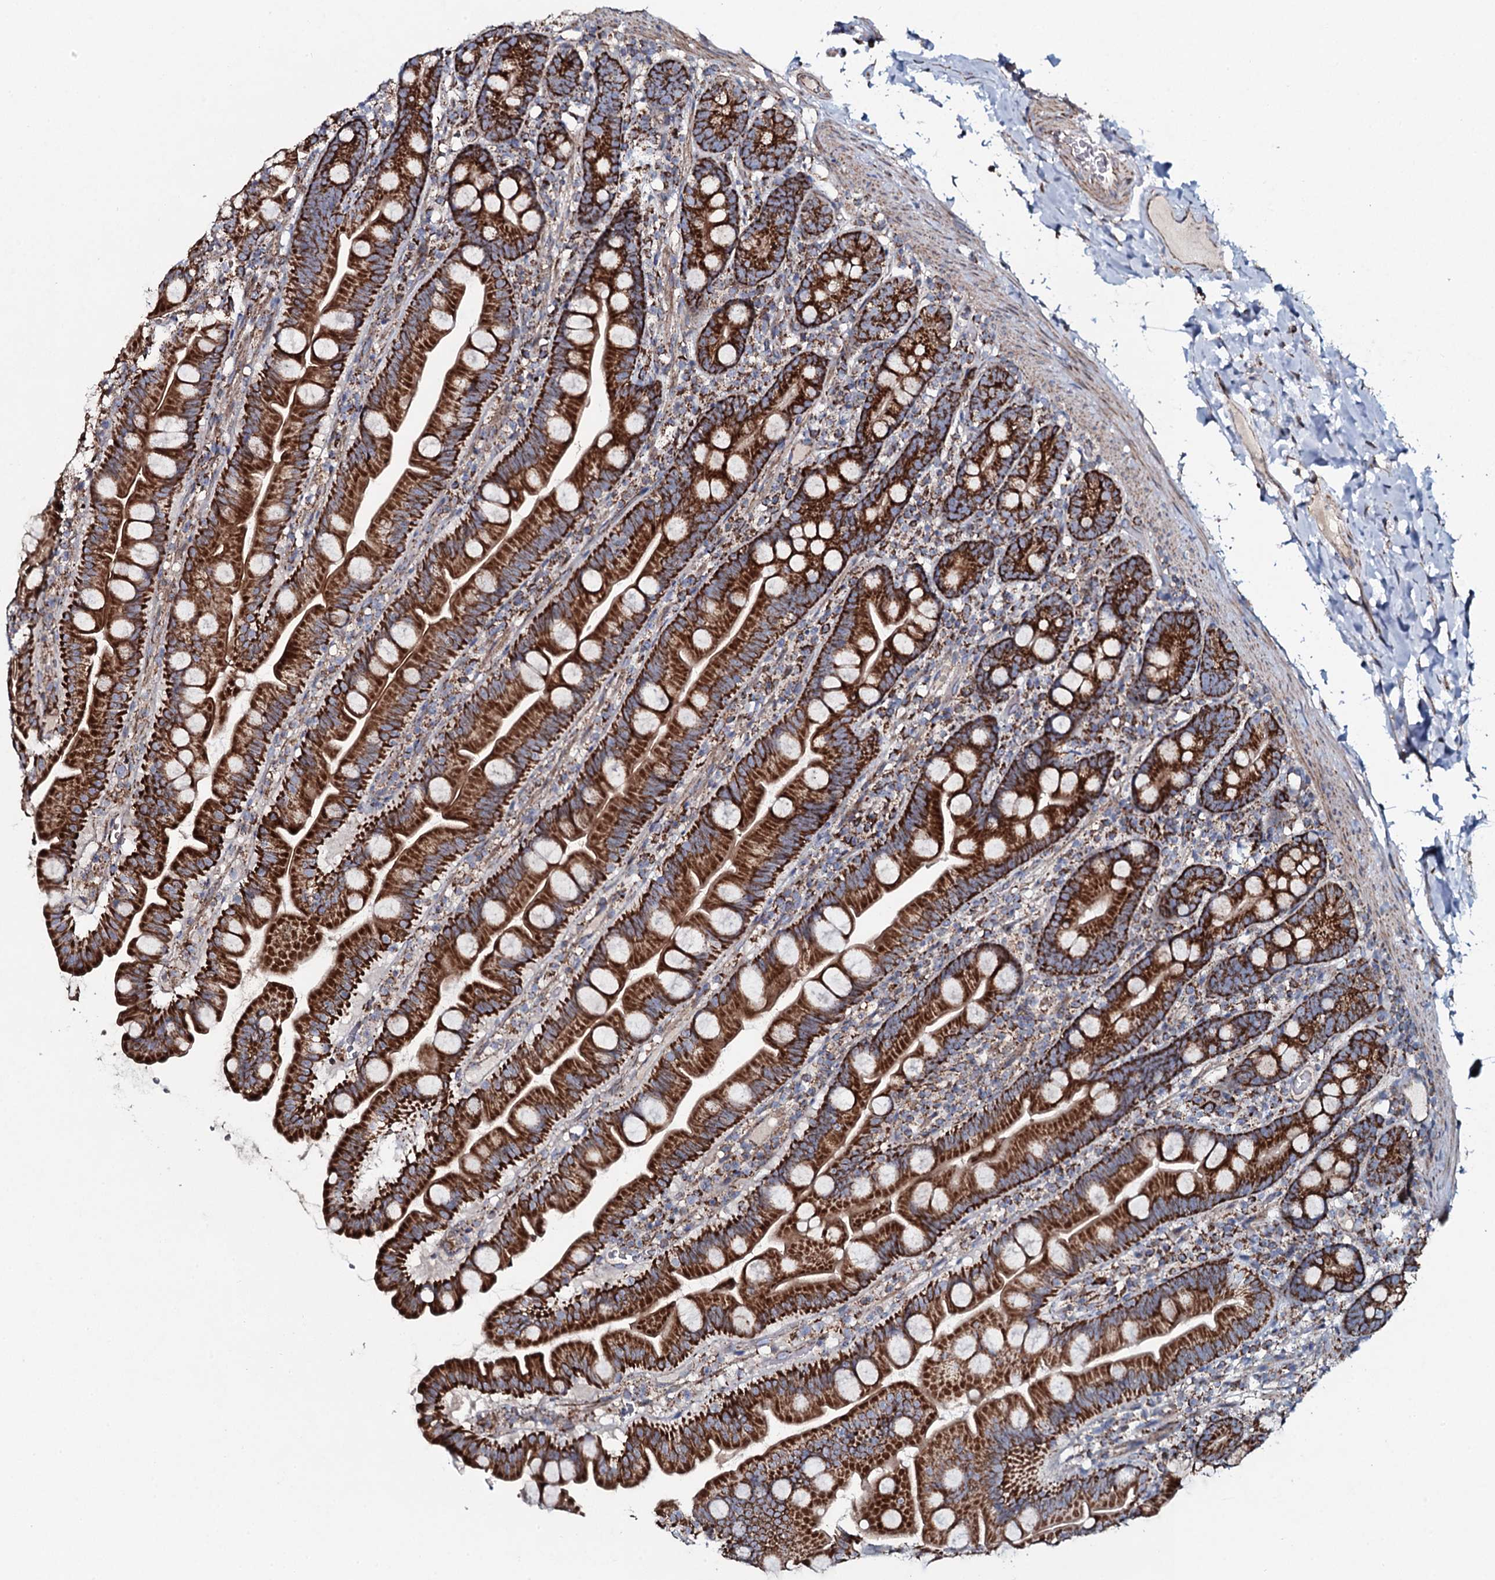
{"staining": {"intensity": "strong", "quantity": ">75%", "location": "cytoplasmic/membranous"}, "tissue": "small intestine", "cell_type": "Glandular cells", "image_type": "normal", "snomed": [{"axis": "morphology", "description": "Normal tissue, NOS"}, {"axis": "topography", "description": "Small intestine"}], "caption": "Human small intestine stained with a protein marker exhibits strong staining in glandular cells.", "gene": "EVC2", "patient": {"sex": "female", "age": 68}}